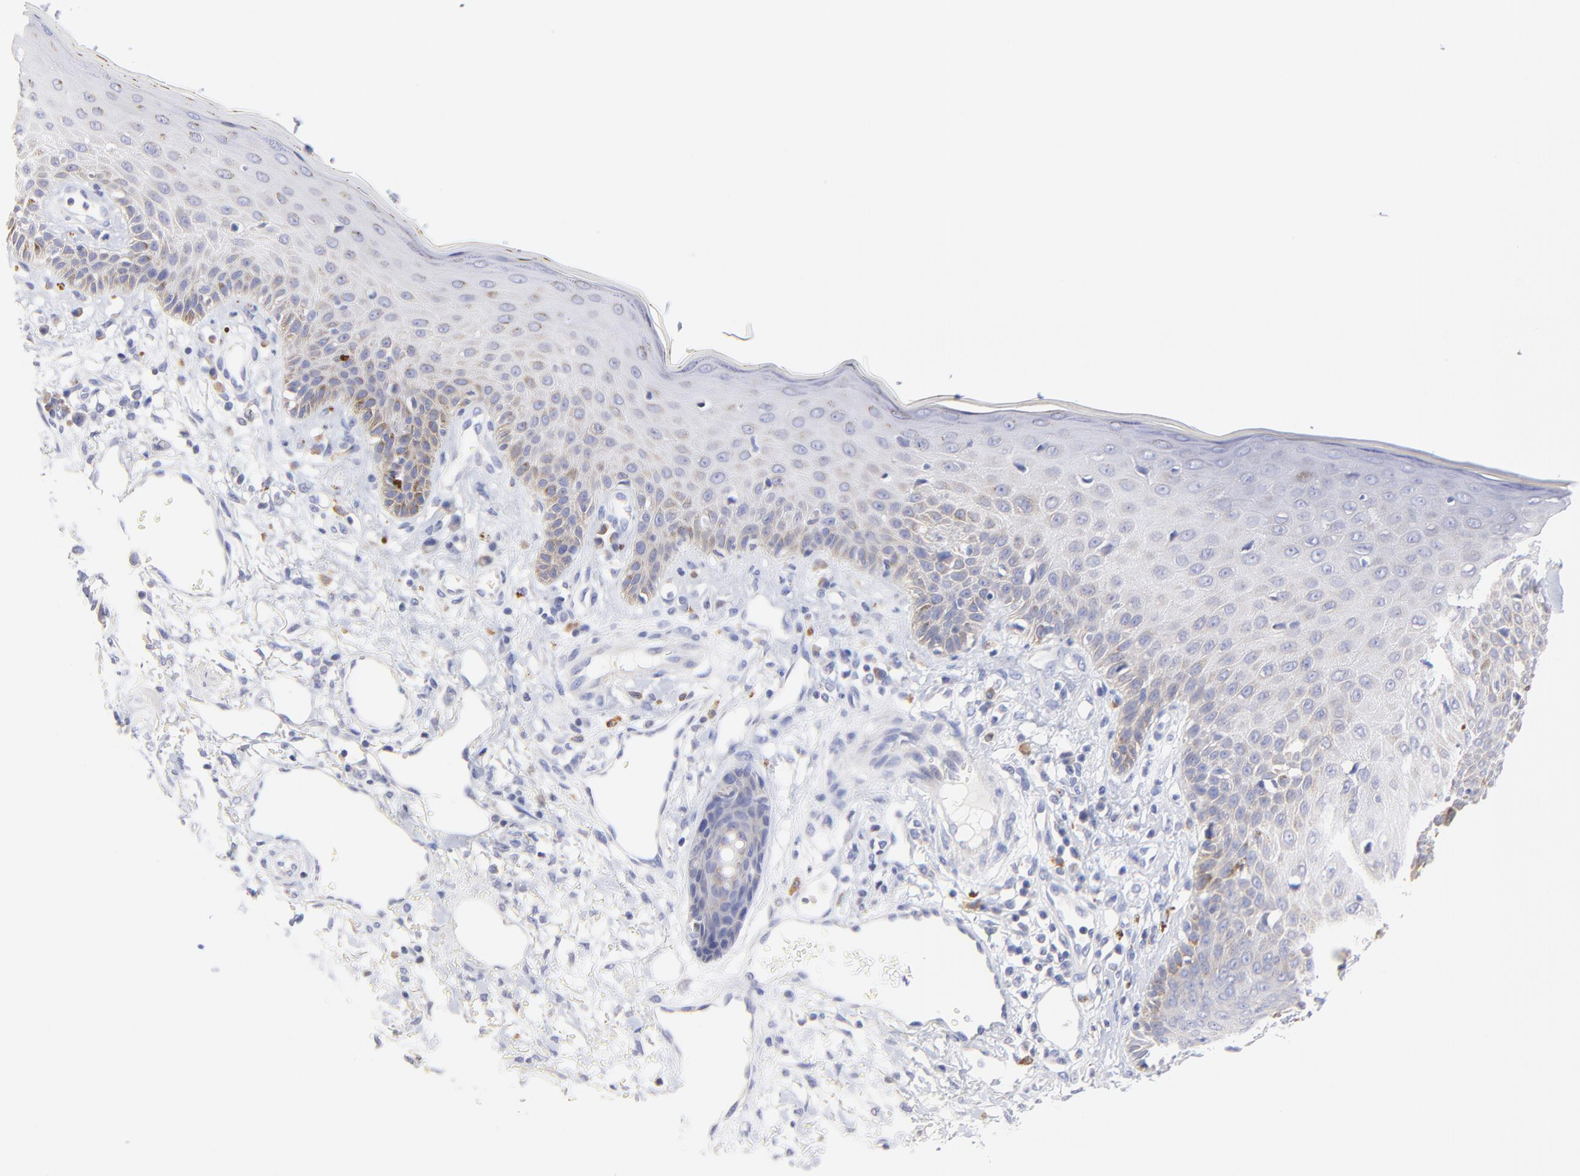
{"staining": {"intensity": "weak", "quantity": "25%-75%", "location": "cytoplasmic/membranous"}, "tissue": "skin cancer", "cell_type": "Tumor cells", "image_type": "cancer", "snomed": [{"axis": "morphology", "description": "Squamous cell carcinoma, NOS"}, {"axis": "topography", "description": "Skin"}], "caption": "Brown immunohistochemical staining in human squamous cell carcinoma (skin) exhibits weak cytoplasmic/membranous positivity in approximately 25%-75% of tumor cells.", "gene": "EBP", "patient": {"sex": "female", "age": 59}}